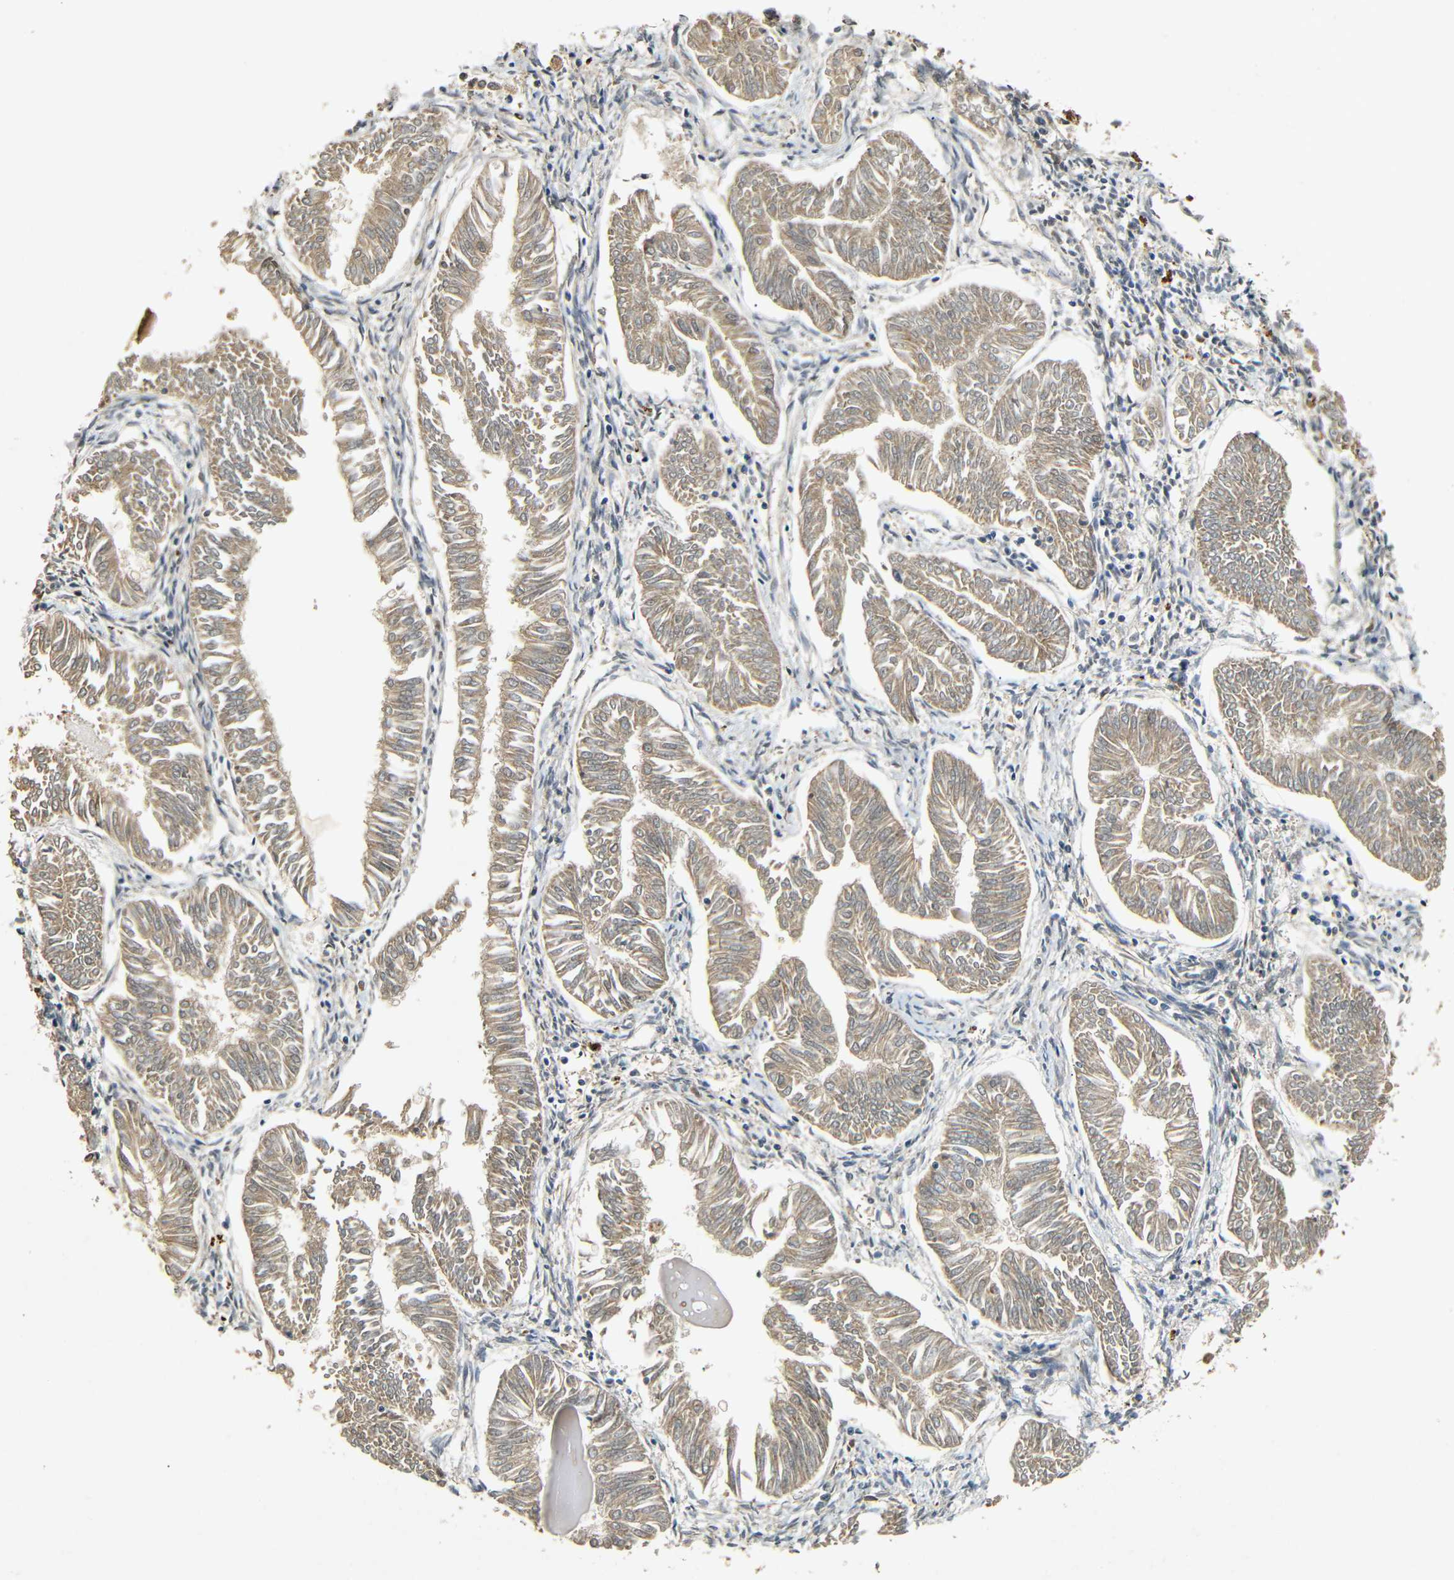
{"staining": {"intensity": "moderate", "quantity": ">75%", "location": "cytoplasmic/membranous"}, "tissue": "endometrial cancer", "cell_type": "Tumor cells", "image_type": "cancer", "snomed": [{"axis": "morphology", "description": "Adenocarcinoma, NOS"}, {"axis": "topography", "description": "Endometrium"}], "caption": "Approximately >75% of tumor cells in adenocarcinoma (endometrial) reveal moderate cytoplasmic/membranous protein positivity as visualized by brown immunohistochemical staining.", "gene": "KAZALD1", "patient": {"sex": "female", "age": 53}}